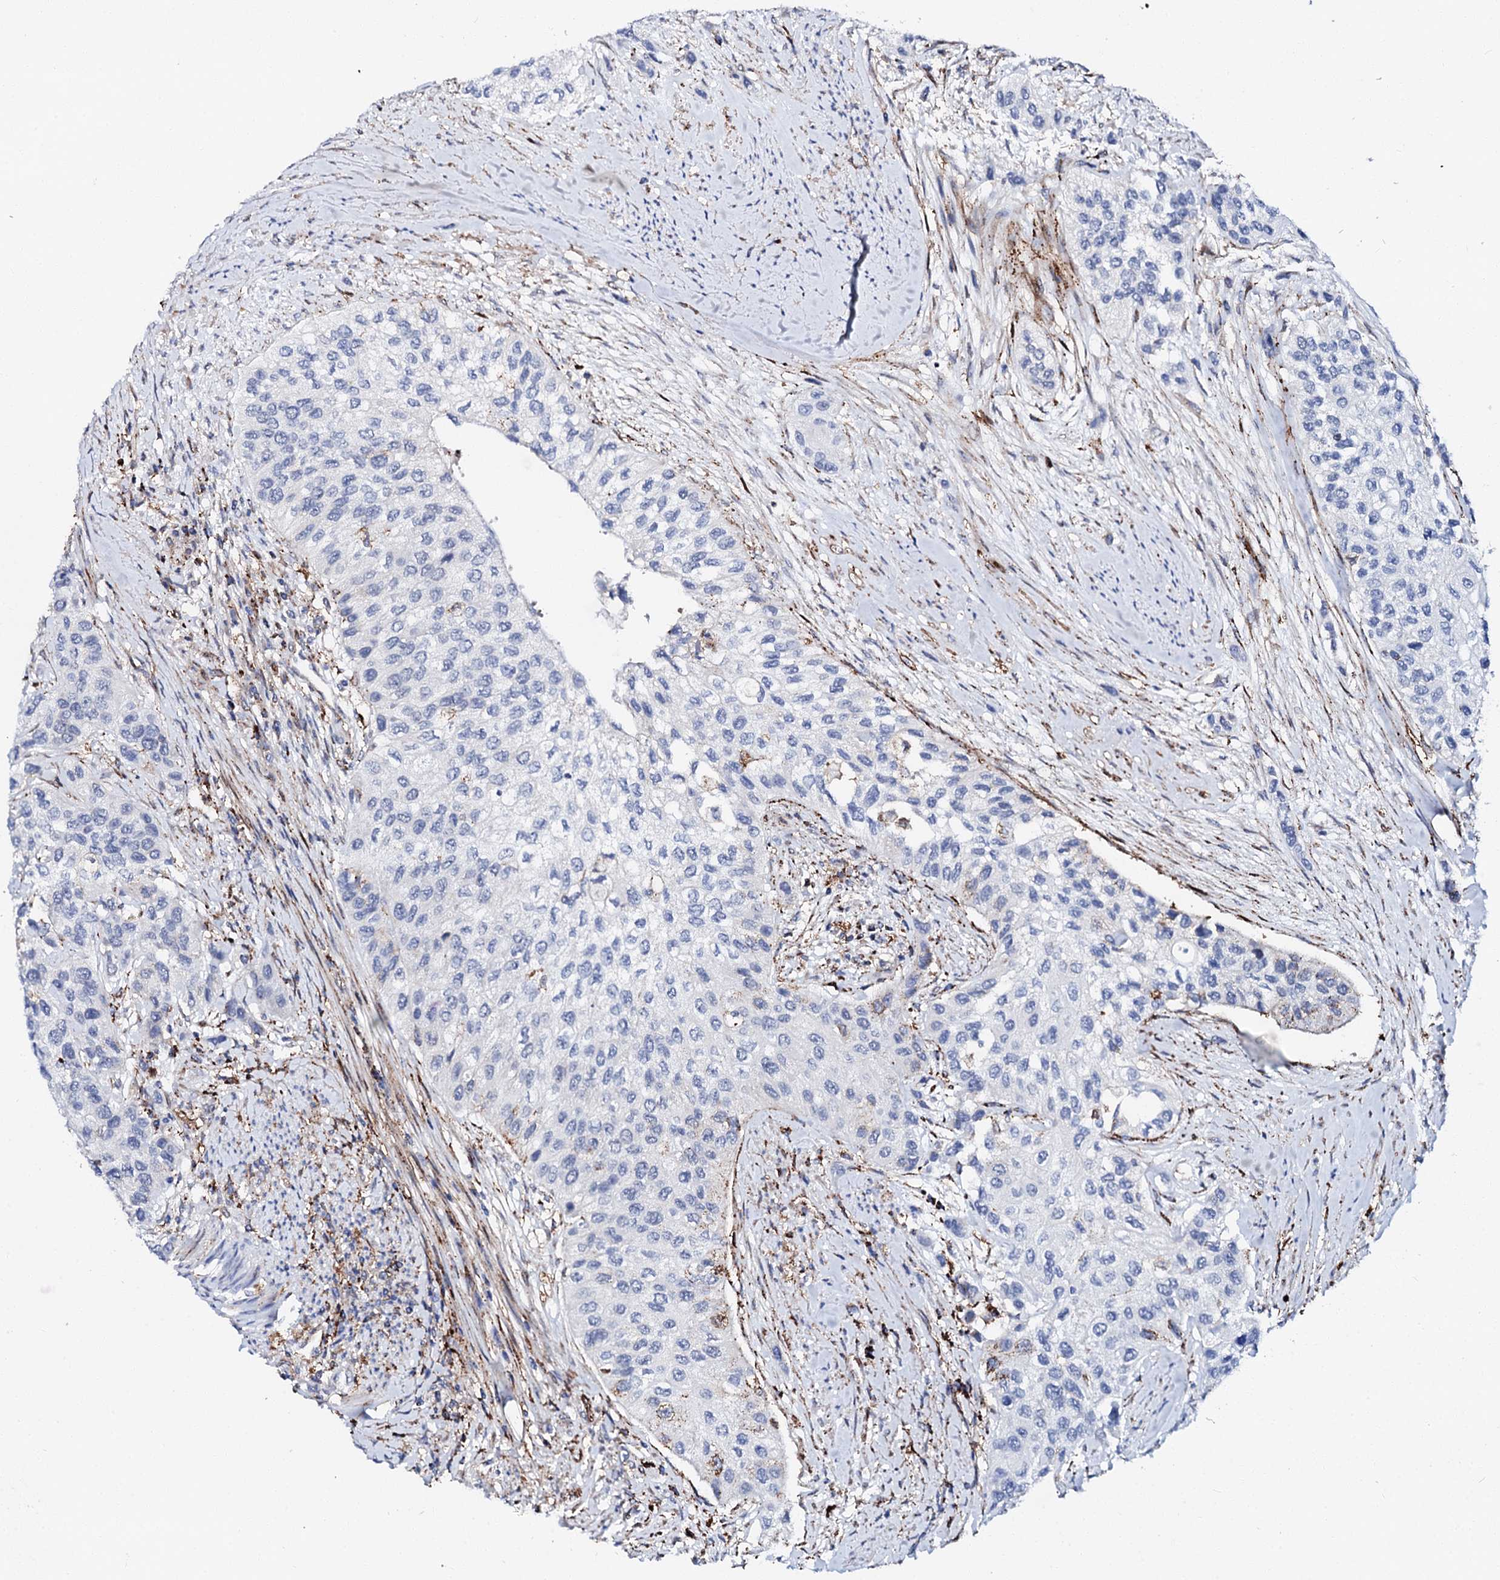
{"staining": {"intensity": "negative", "quantity": "none", "location": "none"}, "tissue": "urothelial cancer", "cell_type": "Tumor cells", "image_type": "cancer", "snomed": [{"axis": "morphology", "description": "Normal tissue, NOS"}, {"axis": "morphology", "description": "Urothelial carcinoma, High grade"}, {"axis": "topography", "description": "Vascular tissue"}, {"axis": "topography", "description": "Urinary bladder"}], "caption": "There is no significant expression in tumor cells of urothelial cancer.", "gene": "MED13L", "patient": {"sex": "female", "age": 56}}